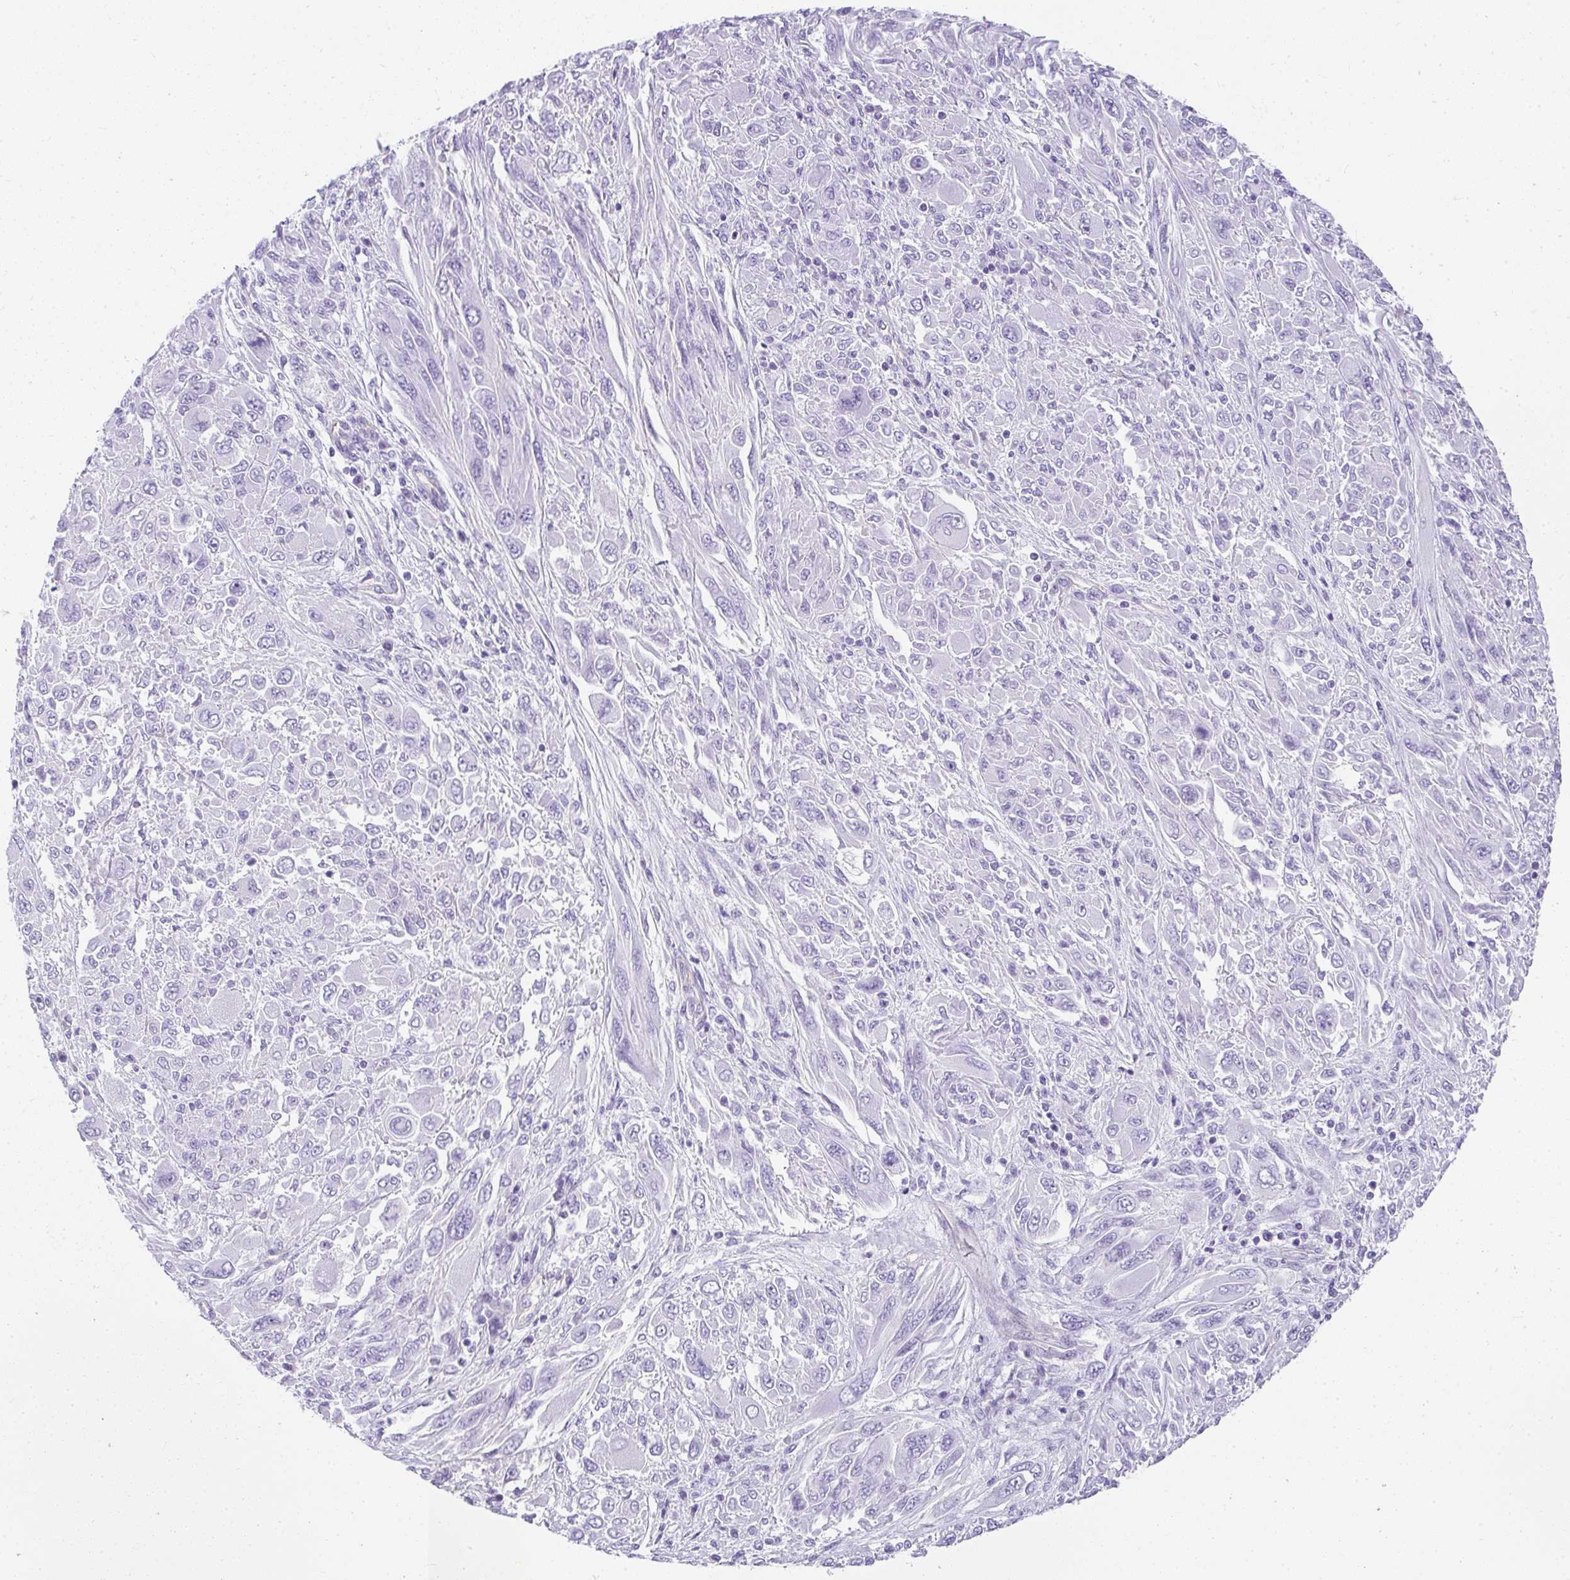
{"staining": {"intensity": "negative", "quantity": "none", "location": "none"}, "tissue": "melanoma", "cell_type": "Tumor cells", "image_type": "cancer", "snomed": [{"axis": "morphology", "description": "Malignant melanoma, NOS"}, {"axis": "topography", "description": "Skin"}], "caption": "DAB immunohistochemical staining of human melanoma reveals no significant expression in tumor cells.", "gene": "PLPPR3", "patient": {"sex": "female", "age": 91}}